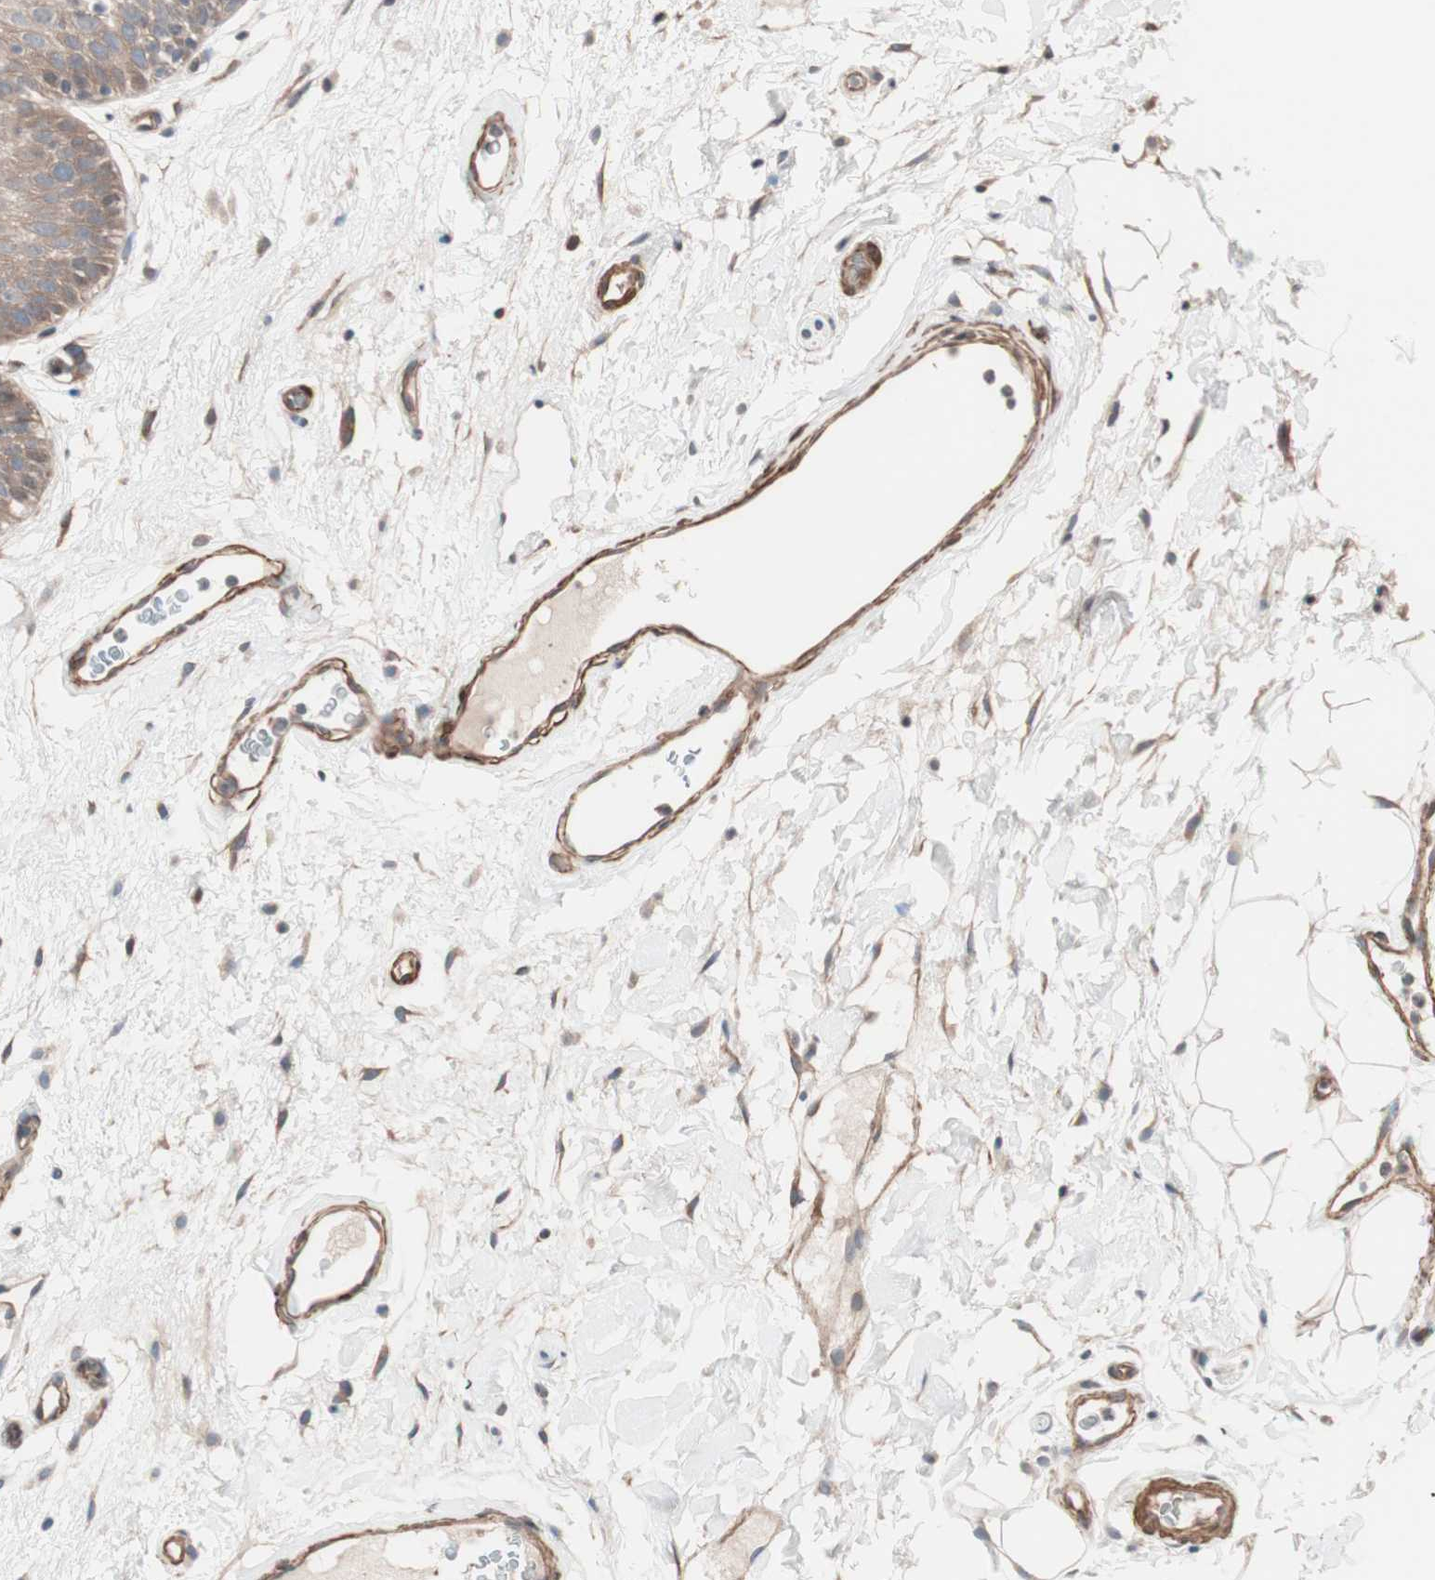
{"staining": {"intensity": "moderate", "quantity": "25%-75%", "location": "cytoplasmic/membranous"}, "tissue": "oral mucosa", "cell_type": "Squamous epithelial cells", "image_type": "normal", "snomed": [{"axis": "morphology", "description": "Normal tissue, NOS"}, {"axis": "morphology", "description": "Squamous cell carcinoma, NOS"}, {"axis": "topography", "description": "Skeletal muscle"}, {"axis": "topography", "description": "Oral tissue"}], "caption": "Immunohistochemical staining of unremarkable oral mucosa shows medium levels of moderate cytoplasmic/membranous positivity in approximately 25%-75% of squamous epithelial cells. (Brightfield microscopy of DAB IHC at high magnification).", "gene": "ALG5", "patient": {"sex": "male", "age": 71}}